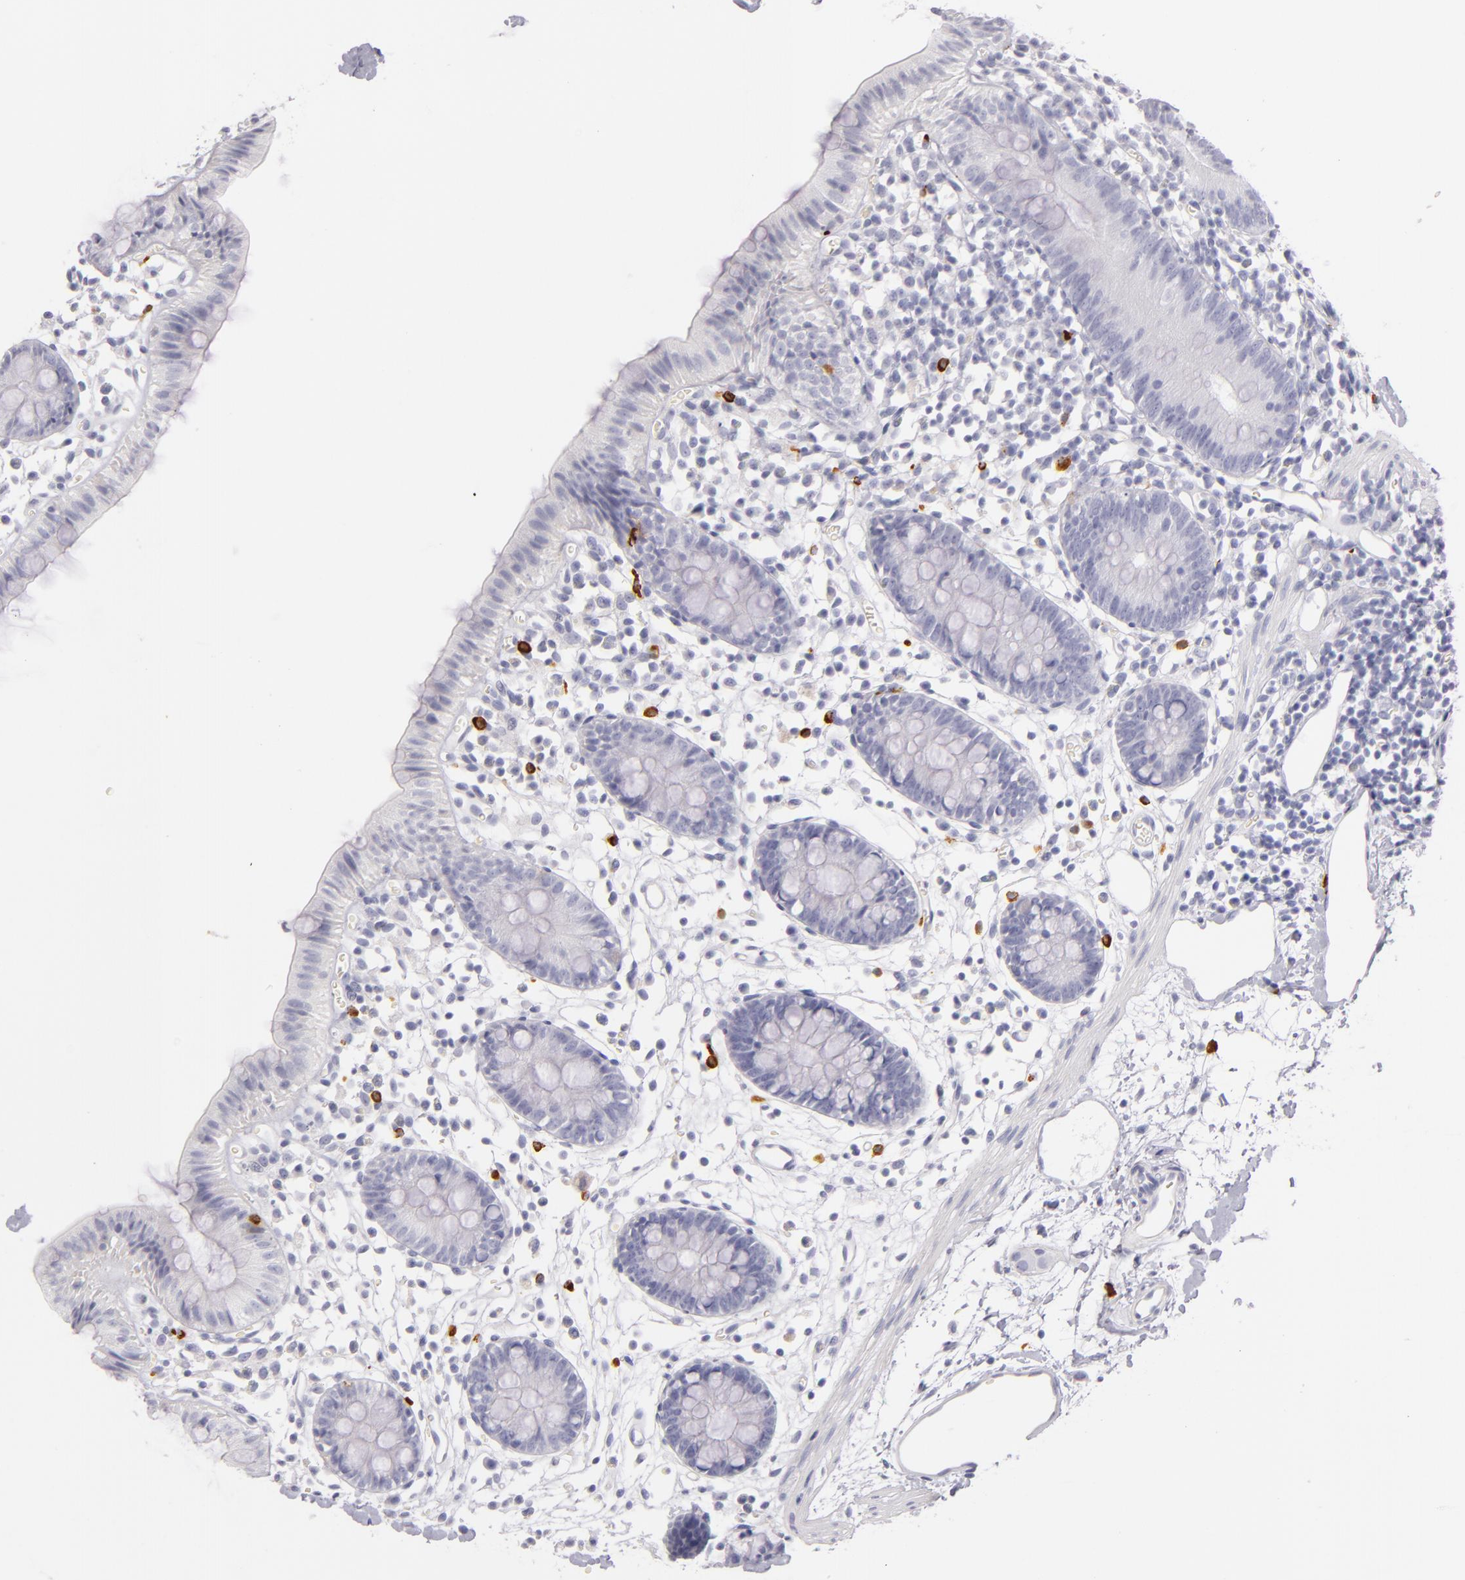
{"staining": {"intensity": "negative", "quantity": "none", "location": "none"}, "tissue": "colon", "cell_type": "Endothelial cells", "image_type": "normal", "snomed": [{"axis": "morphology", "description": "Normal tissue, NOS"}, {"axis": "topography", "description": "Colon"}], "caption": "High power microscopy histopathology image of an immunohistochemistry (IHC) micrograph of benign colon, revealing no significant positivity in endothelial cells.", "gene": "TPSD1", "patient": {"sex": "male", "age": 14}}